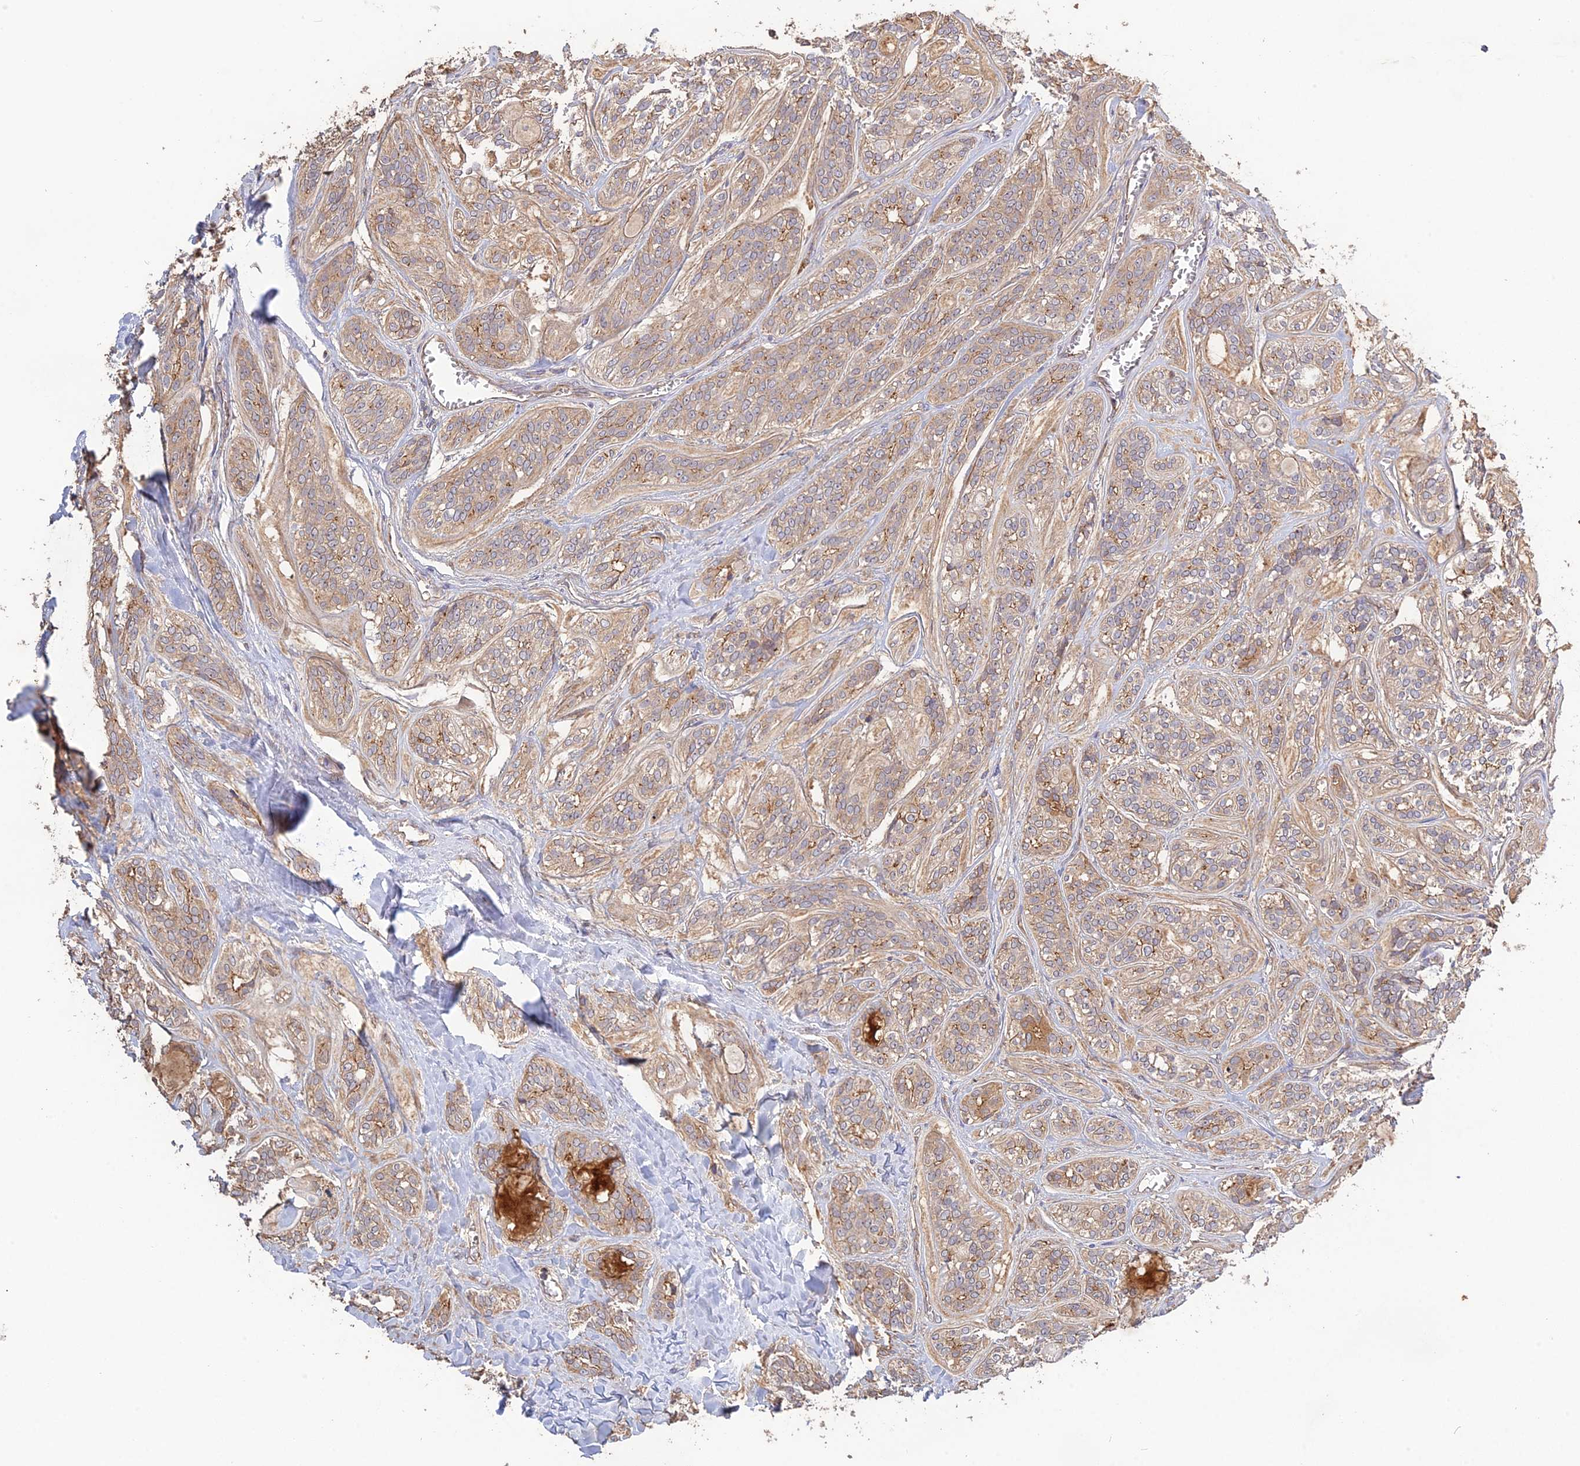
{"staining": {"intensity": "moderate", "quantity": "<25%", "location": "cytoplasmic/membranous"}, "tissue": "head and neck cancer", "cell_type": "Tumor cells", "image_type": "cancer", "snomed": [{"axis": "morphology", "description": "Adenocarcinoma, NOS"}, {"axis": "topography", "description": "Head-Neck"}], "caption": "An image of adenocarcinoma (head and neck) stained for a protein demonstrates moderate cytoplasmic/membranous brown staining in tumor cells. (DAB (3,3'-diaminobenzidine) = brown stain, brightfield microscopy at high magnification).", "gene": "ARHGAP40", "patient": {"sex": "male", "age": 66}}